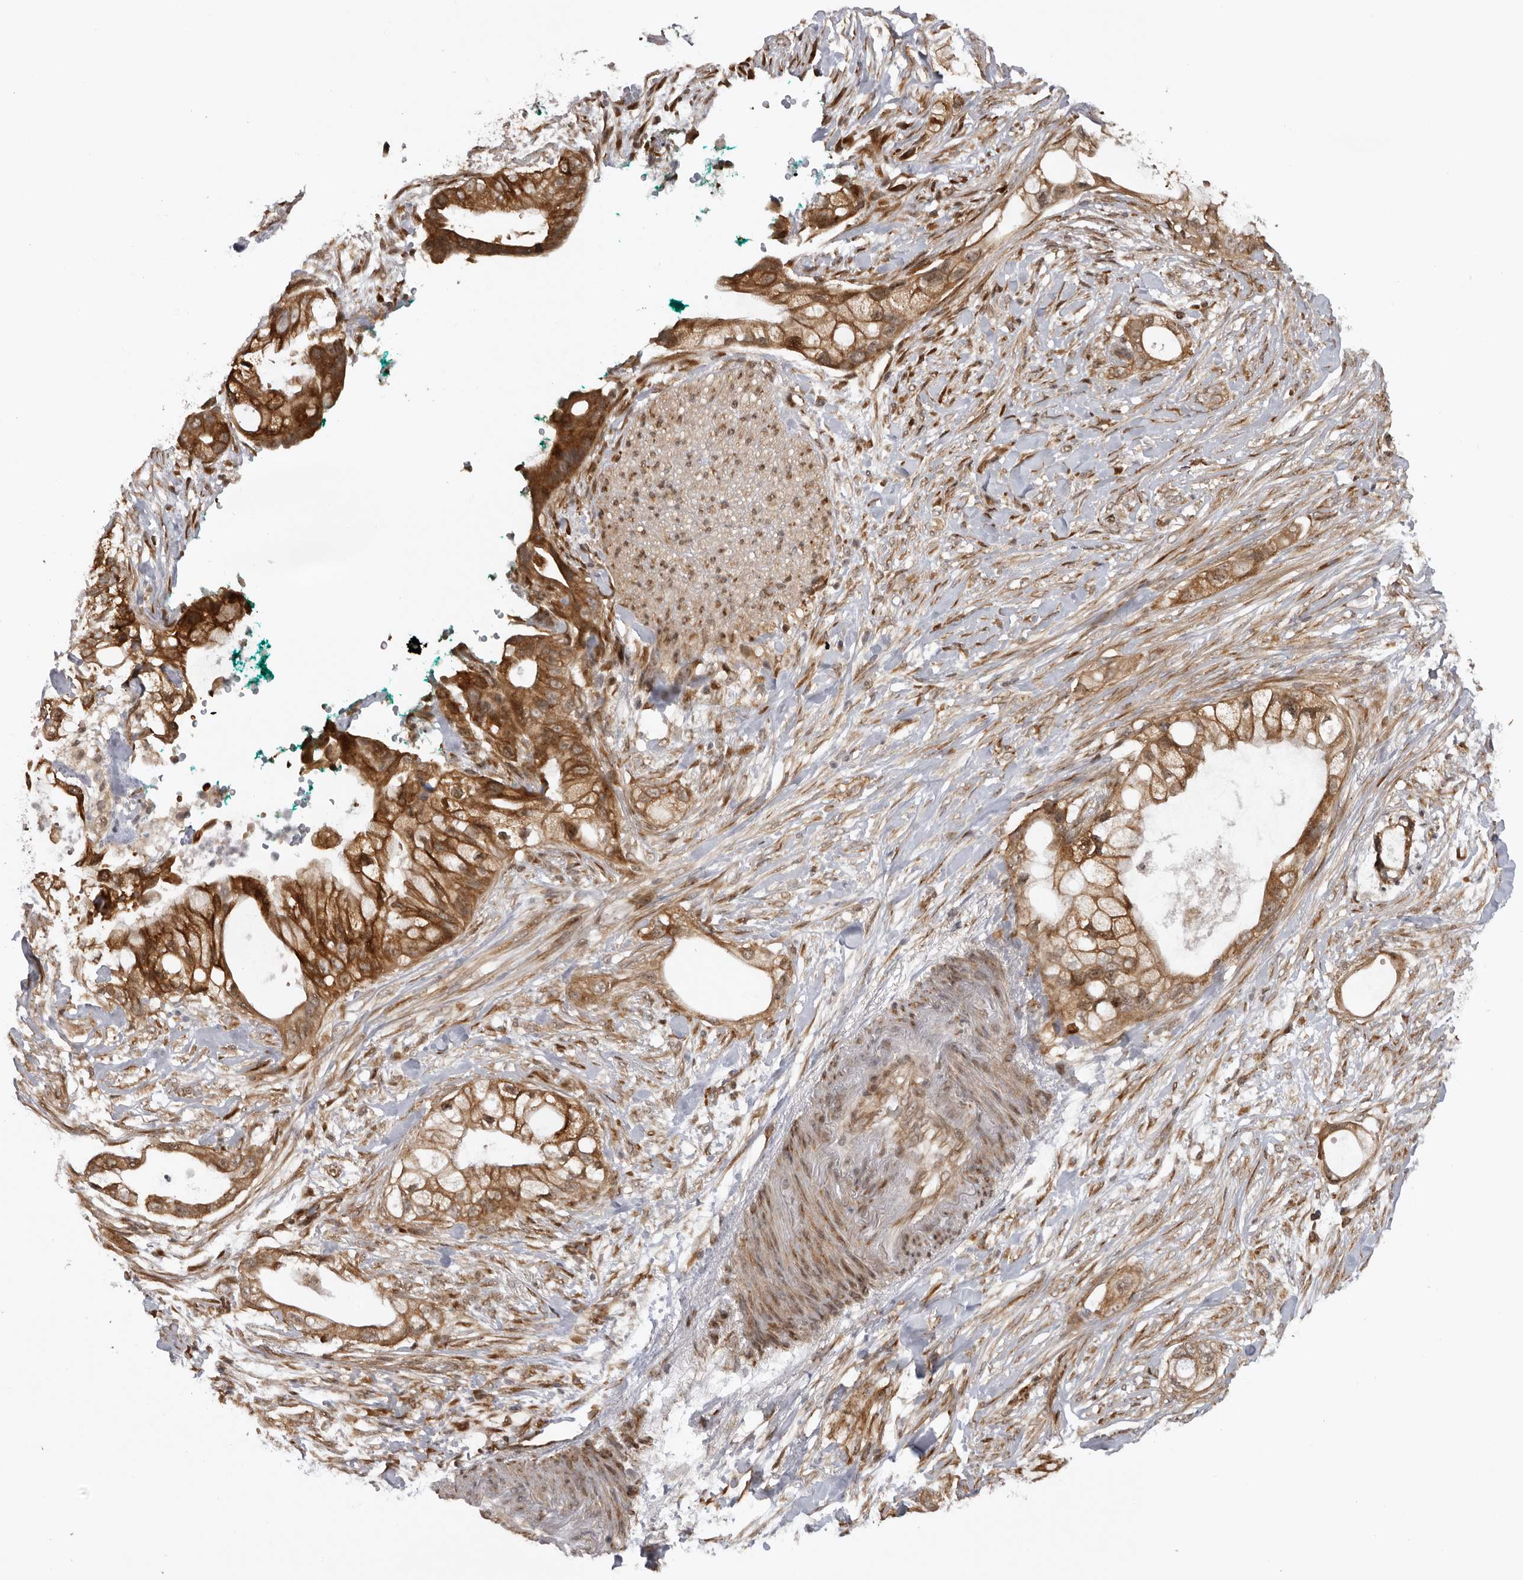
{"staining": {"intensity": "strong", "quantity": ">75%", "location": "cytoplasmic/membranous"}, "tissue": "pancreatic cancer", "cell_type": "Tumor cells", "image_type": "cancer", "snomed": [{"axis": "morphology", "description": "Adenocarcinoma, NOS"}, {"axis": "topography", "description": "Pancreas"}], "caption": "This micrograph demonstrates immunohistochemistry staining of human adenocarcinoma (pancreatic), with high strong cytoplasmic/membranous positivity in about >75% of tumor cells.", "gene": "DNAH14", "patient": {"sex": "male", "age": 53}}